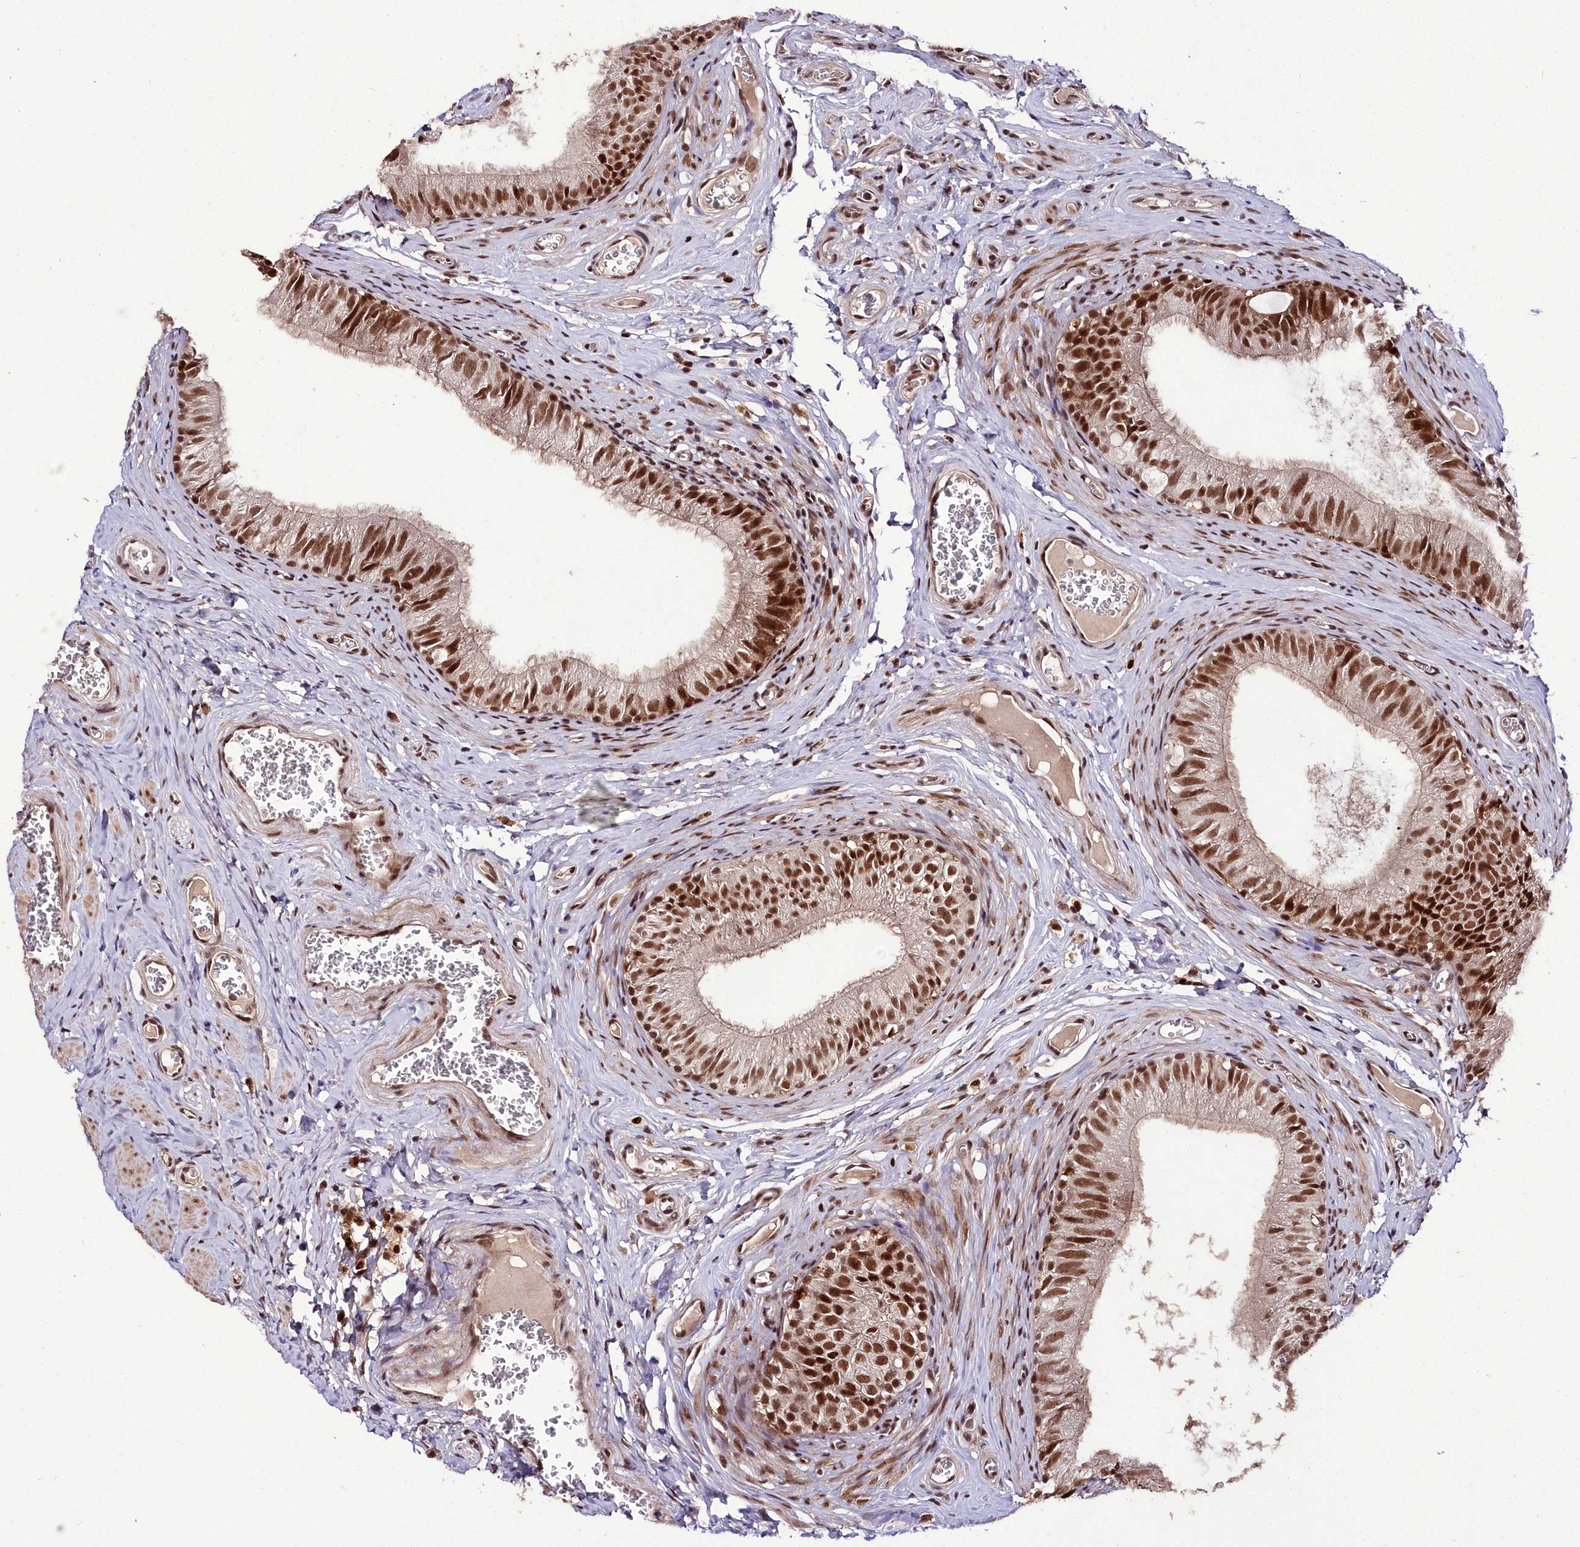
{"staining": {"intensity": "strong", "quantity": ">75%", "location": "cytoplasmic/membranous,nuclear"}, "tissue": "epididymis", "cell_type": "Glandular cells", "image_type": "normal", "snomed": [{"axis": "morphology", "description": "Normal tissue, NOS"}, {"axis": "topography", "description": "Epididymis"}], "caption": "Strong cytoplasmic/membranous,nuclear staining is appreciated in approximately >75% of glandular cells in unremarkable epididymis.", "gene": "CXXC1", "patient": {"sex": "male", "age": 42}}